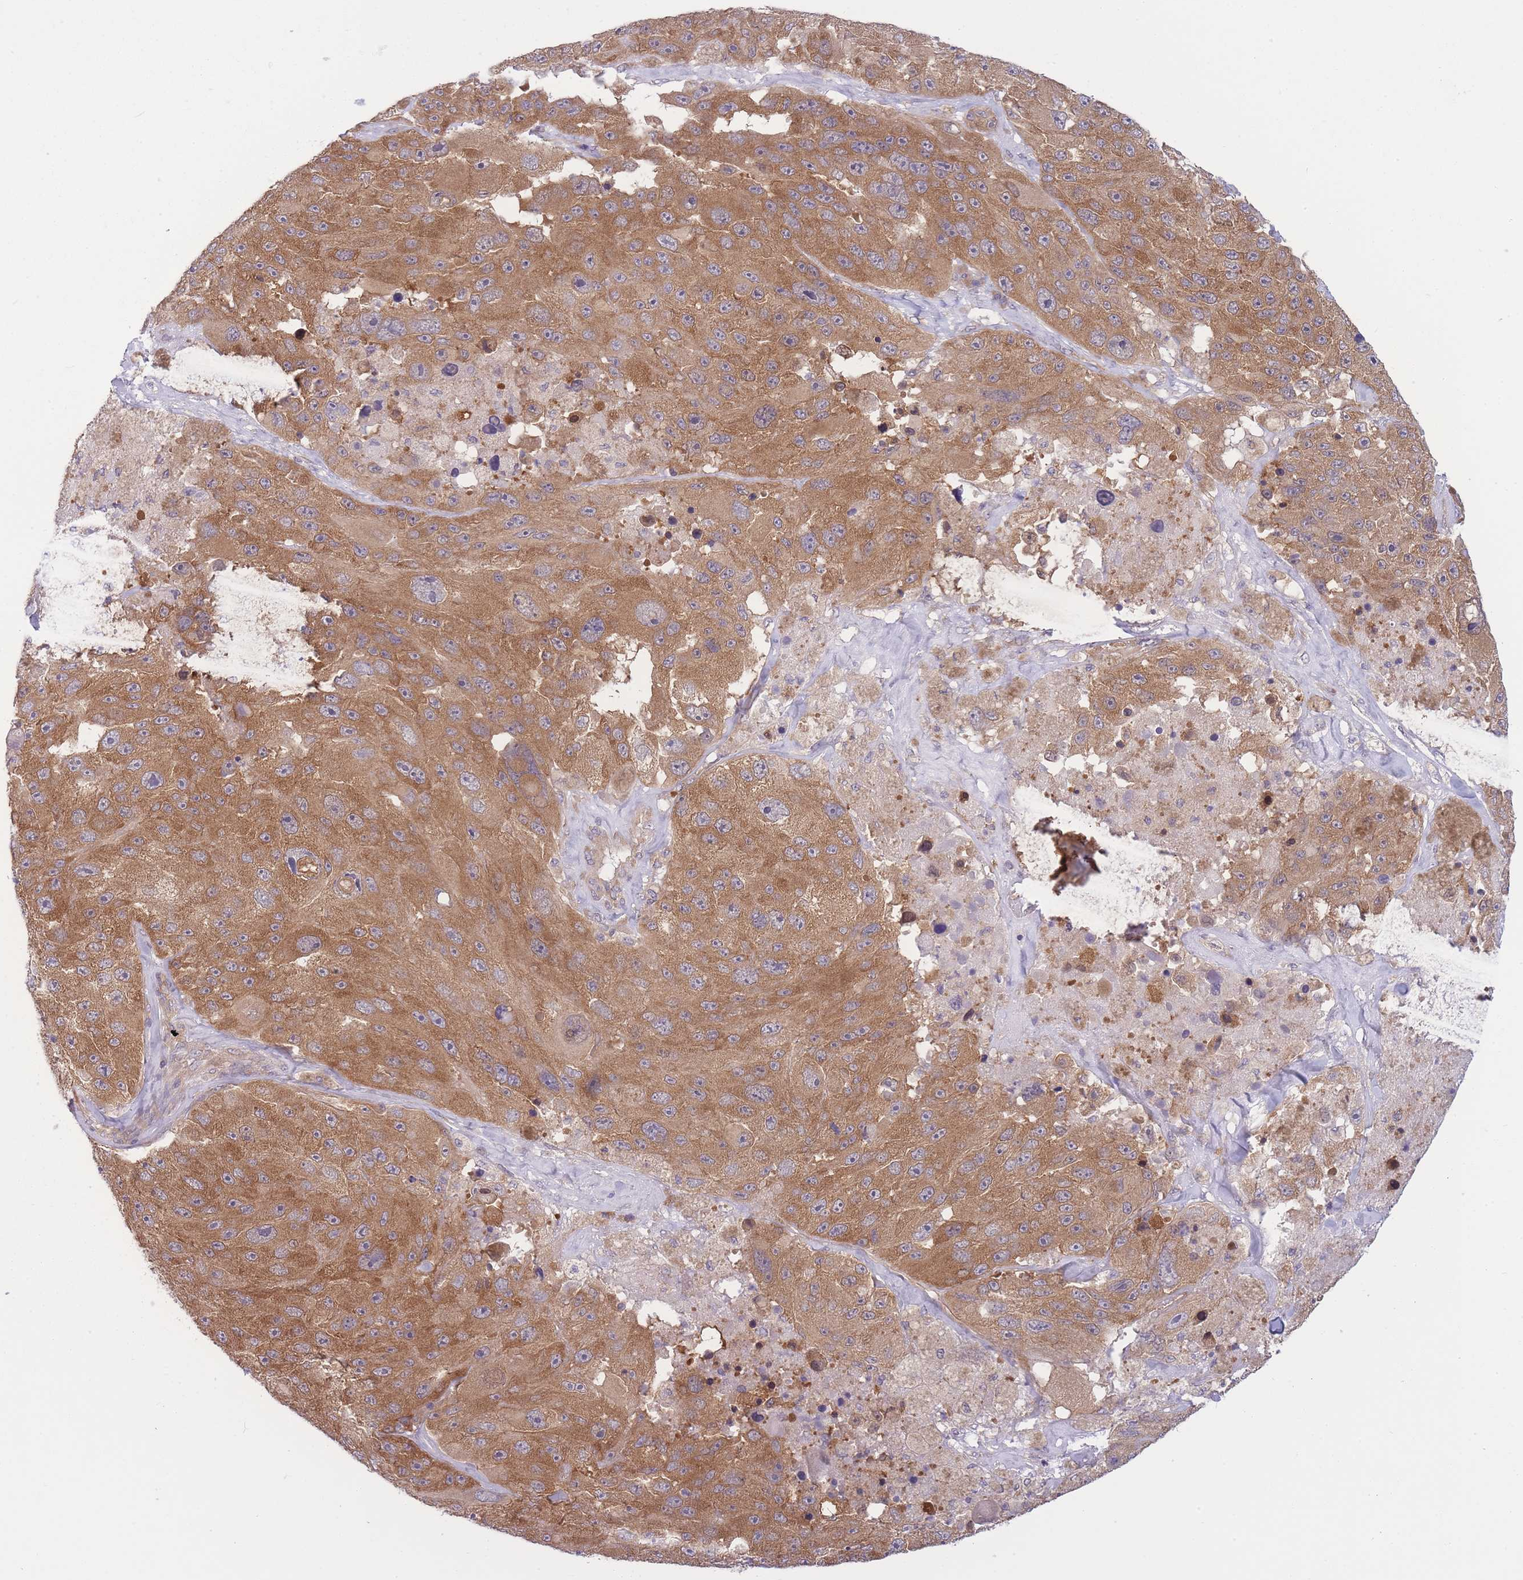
{"staining": {"intensity": "moderate", "quantity": ">75%", "location": "cytoplasmic/membranous"}, "tissue": "melanoma", "cell_type": "Tumor cells", "image_type": "cancer", "snomed": [{"axis": "morphology", "description": "Malignant melanoma, Metastatic site"}, {"axis": "topography", "description": "Lymph node"}], "caption": "This is an image of IHC staining of melanoma, which shows moderate expression in the cytoplasmic/membranous of tumor cells.", "gene": "PFDN6", "patient": {"sex": "male", "age": 62}}